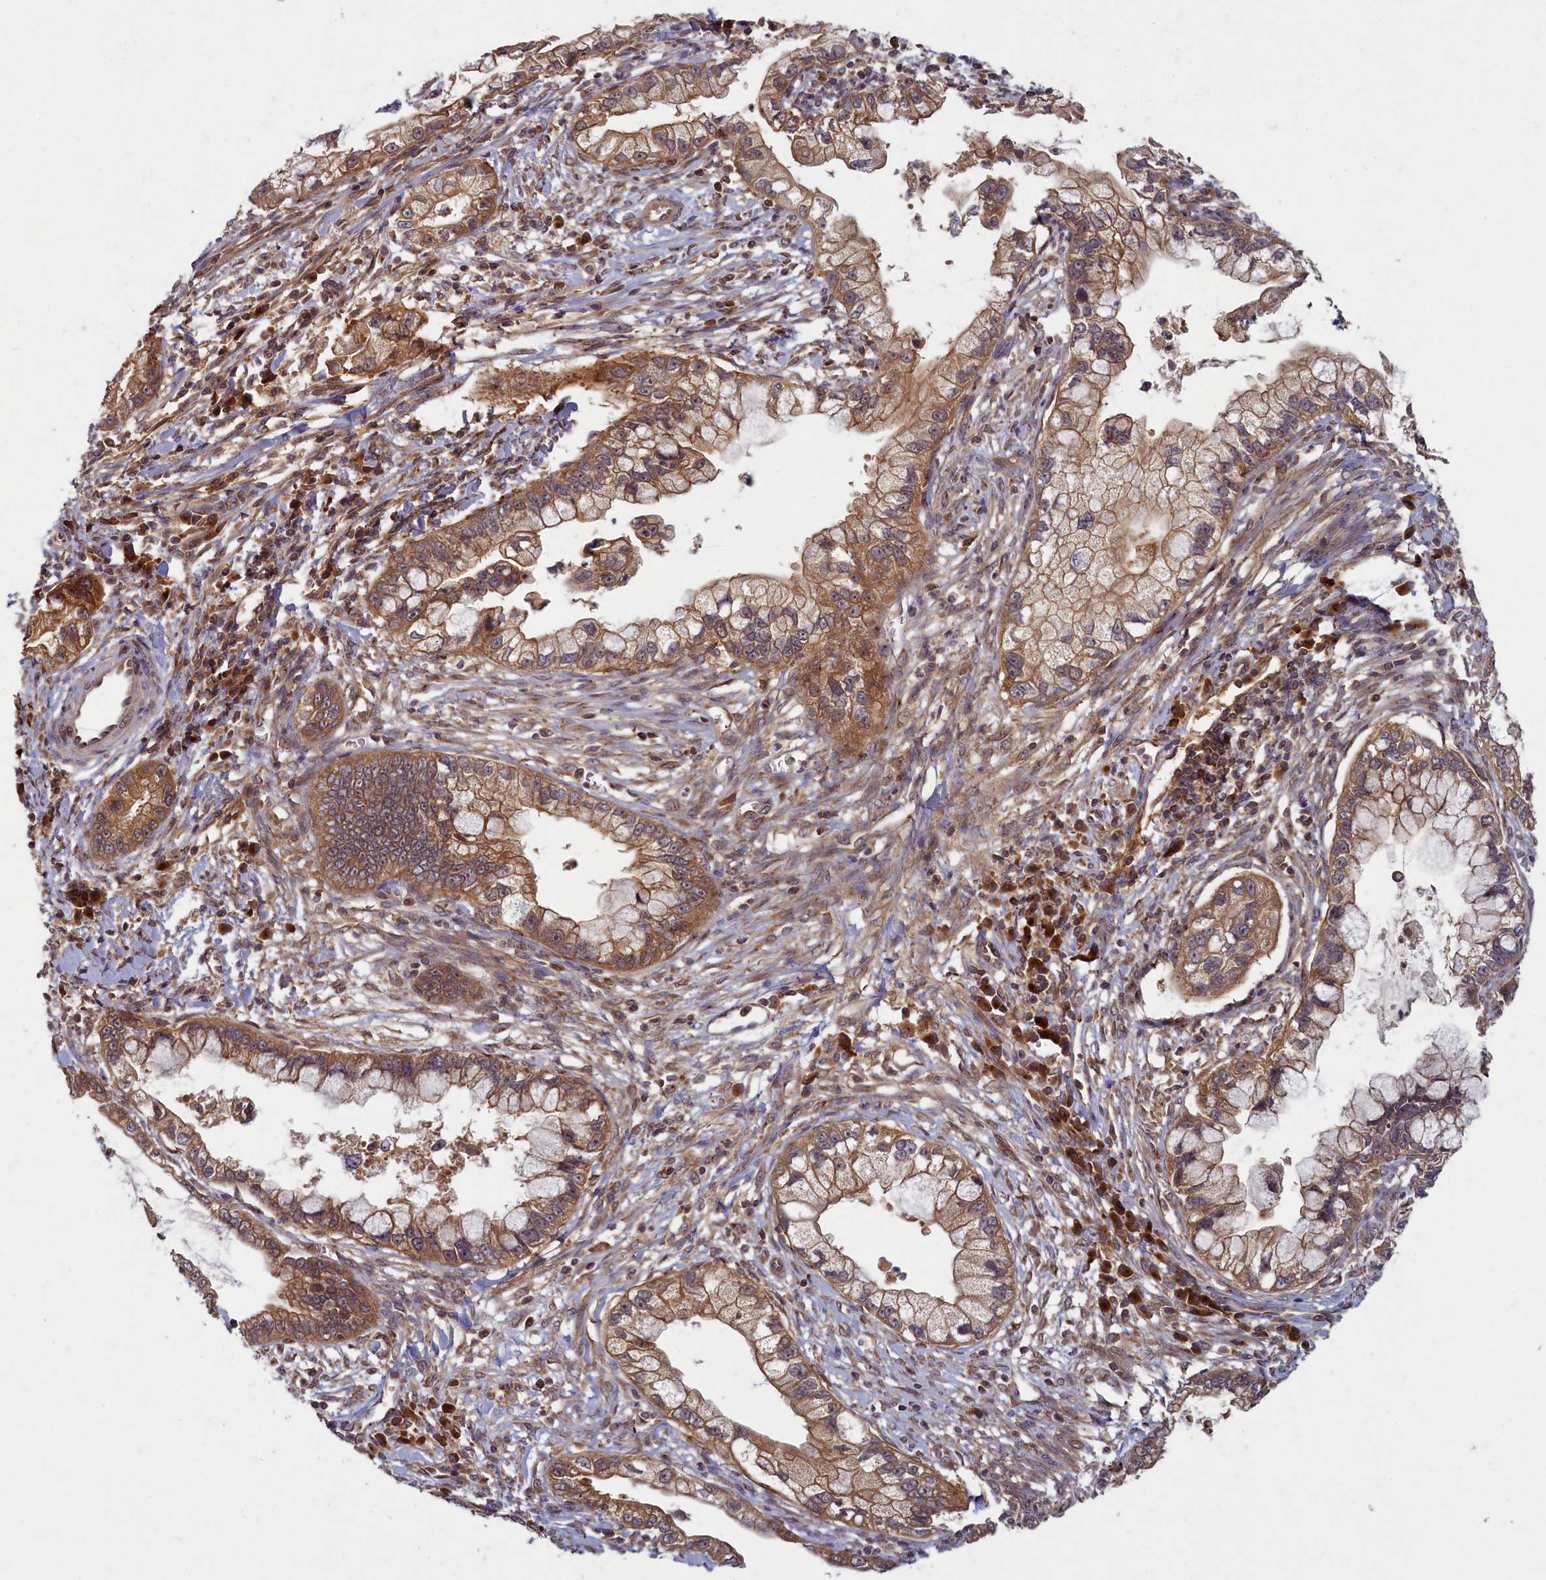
{"staining": {"intensity": "moderate", "quantity": ">75%", "location": "cytoplasmic/membranous"}, "tissue": "cervical cancer", "cell_type": "Tumor cells", "image_type": "cancer", "snomed": [{"axis": "morphology", "description": "Adenocarcinoma, NOS"}, {"axis": "topography", "description": "Cervix"}], "caption": "This image shows immunohistochemistry (IHC) staining of human cervical cancer (adenocarcinoma), with medium moderate cytoplasmic/membranous expression in about >75% of tumor cells.", "gene": "BICD1", "patient": {"sex": "female", "age": 44}}